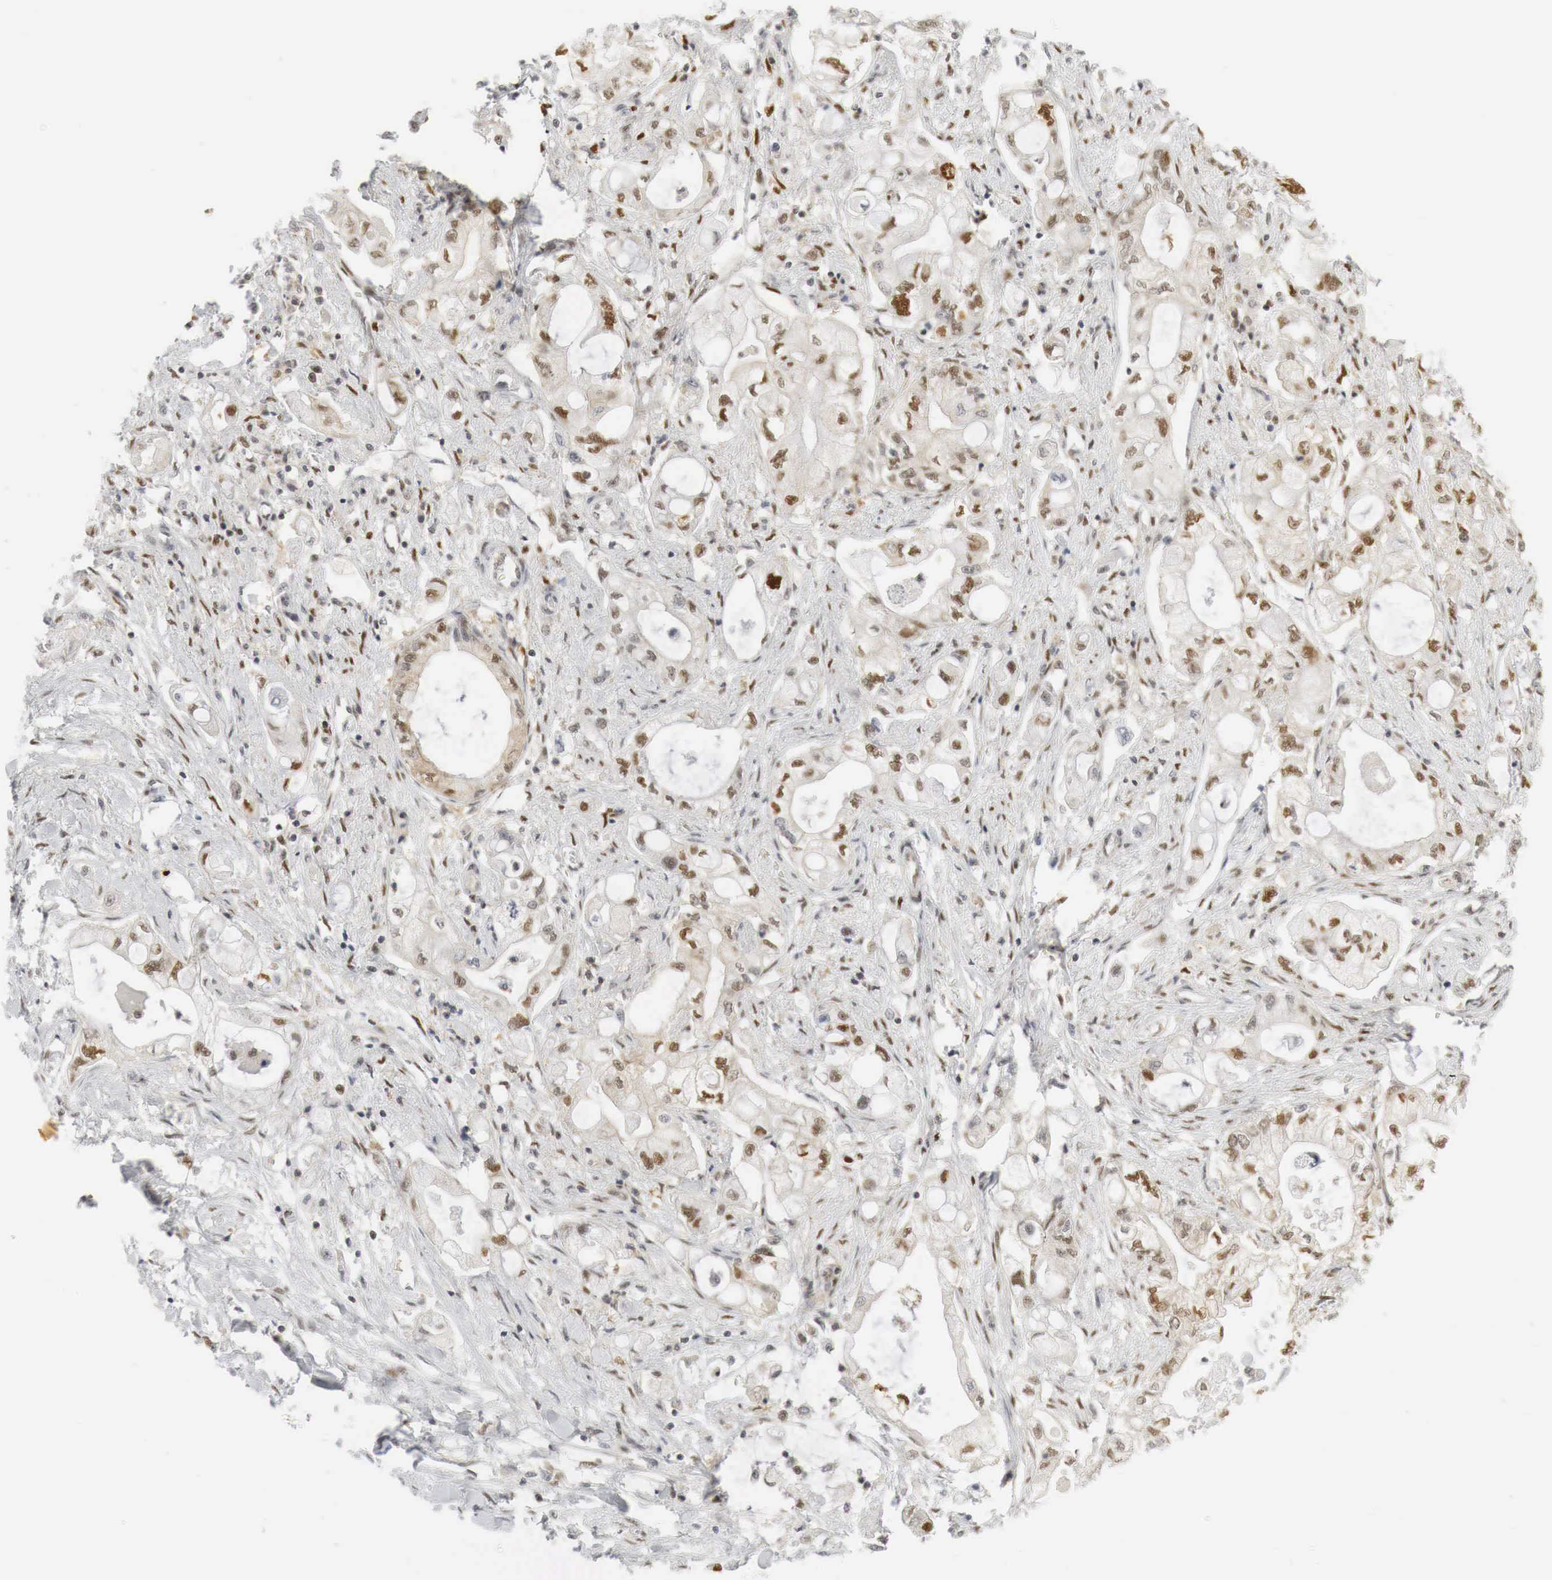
{"staining": {"intensity": "moderate", "quantity": ">75%", "location": "cytoplasmic/membranous,nuclear"}, "tissue": "pancreatic cancer", "cell_type": "Tumor cells", "image_type": "cancer", "snomed": [{"axis": "morphology", "description": "Adenocarcinoma, NOS"}, {"axis": "topography", "description": "Pancreas"}], "caption": "Adenocarcinoma (pancreatic) was stained to show a protein in brown. There is medium levels of moderate cytoplasmic/membranous and nuclear positivity in about >75% of tumor cells.", "gene": "MYC", "patient": {"sex": "male", "age": 79}}